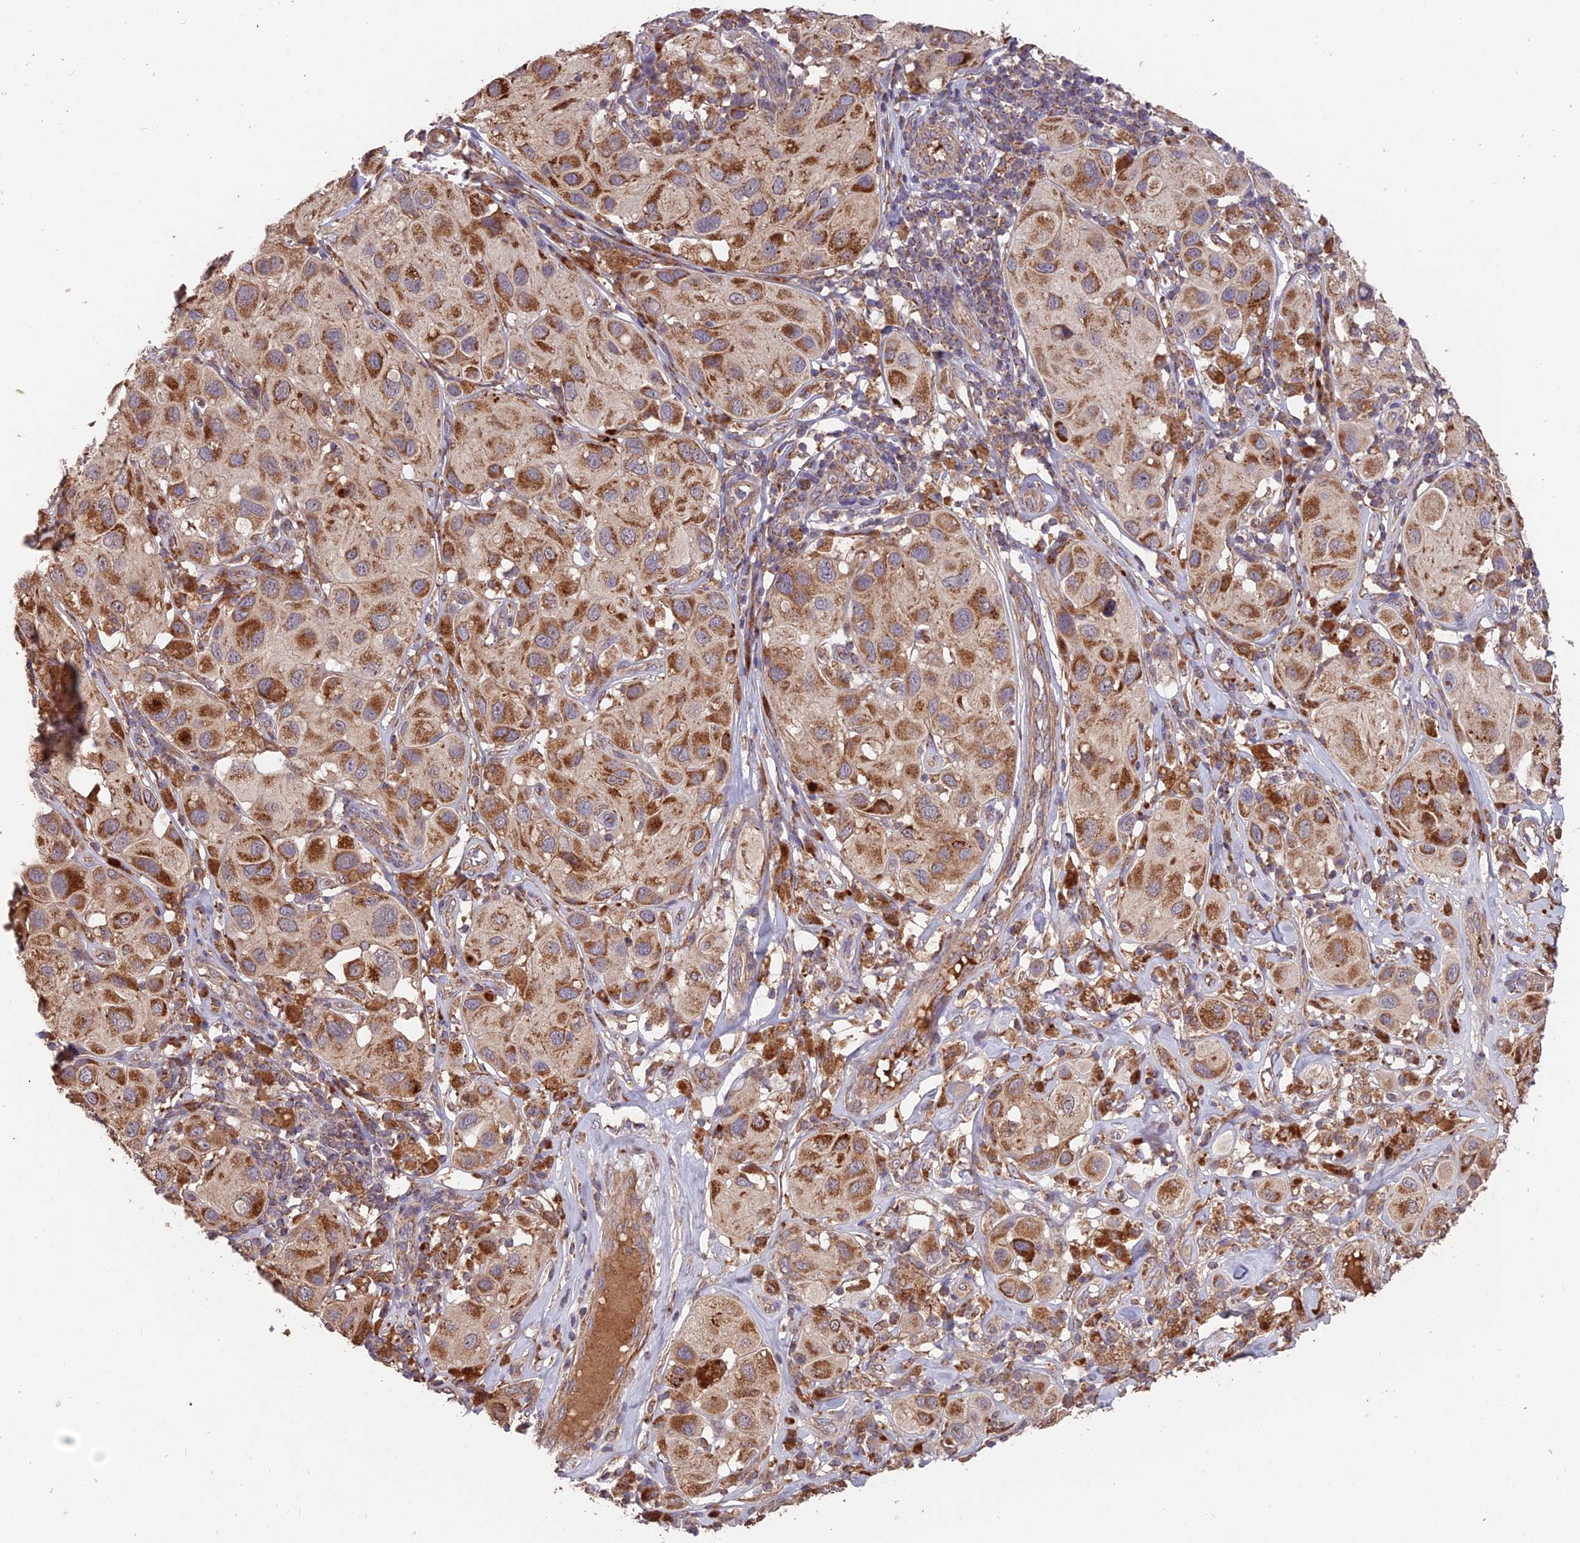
{"staining": {"intensity": "moderate", "quantity": ">75%", "location": "cytoplasmic/membranous"}, "tissue": "melanoma", "cell_type": "Tumor cells", "image_type": "cancer", "snomed": [{"axis": "morphology", "description": "Malignant melanoma, Metastatic site"}, {"axis": "topography", "description": "Skin"}], "caption": "Brown immunohistochemical staining in malignant melanoma (metastatic site) reveals moderate cytoplasmic/membranous expression in approximately >75% of tumor cells.", "gene": "IFT22", "patient": {"sex": "male", "age": 41}}